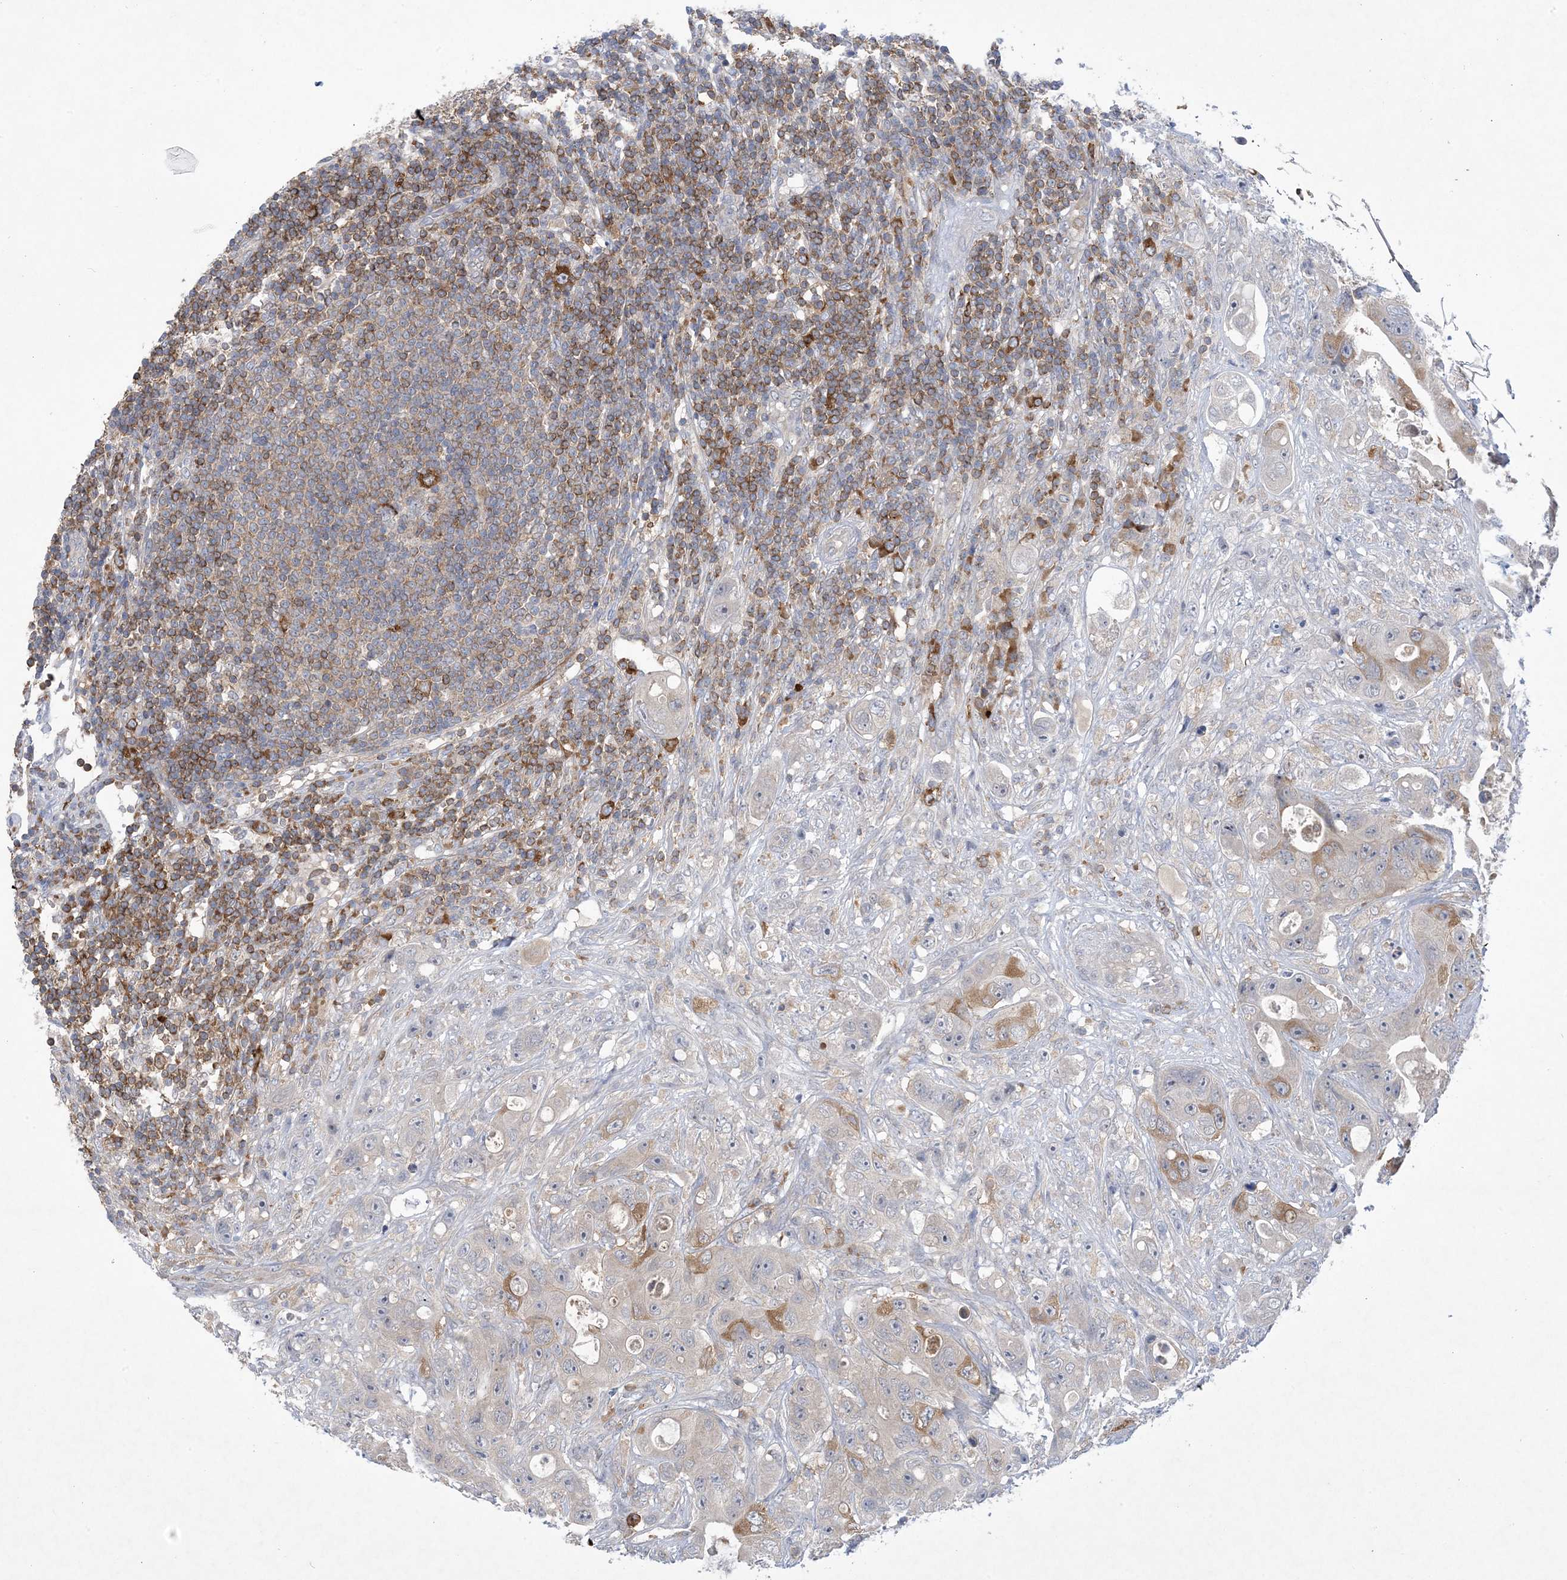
{"staining": {"intensity": "moderate", "quantity": "<25%", "location": "cytoplasmic/membranous"}, "tissue": "colorectal cancer", "cell_type": "Tumor cells", "image_type": "cancer", "snomed": [{"axis": "morphology", "description": "Adenocarcinoma, NOS"}, {"axis": "topography", "description": "Colon"}], "caption": "Immunohistochemistry (IHC) photomicrograph of neoplastic tissue: colorectal cancer stained using immunohistochemistry (IHC) exhibits low levels of moderate protein expression localized specifically in the cytoplasmic/membranous of tumor cells, appearing as a cytoplasmic/membranous brown color.", "gene": "AOC1", "patient": {"sex": "female", "age": 46}}